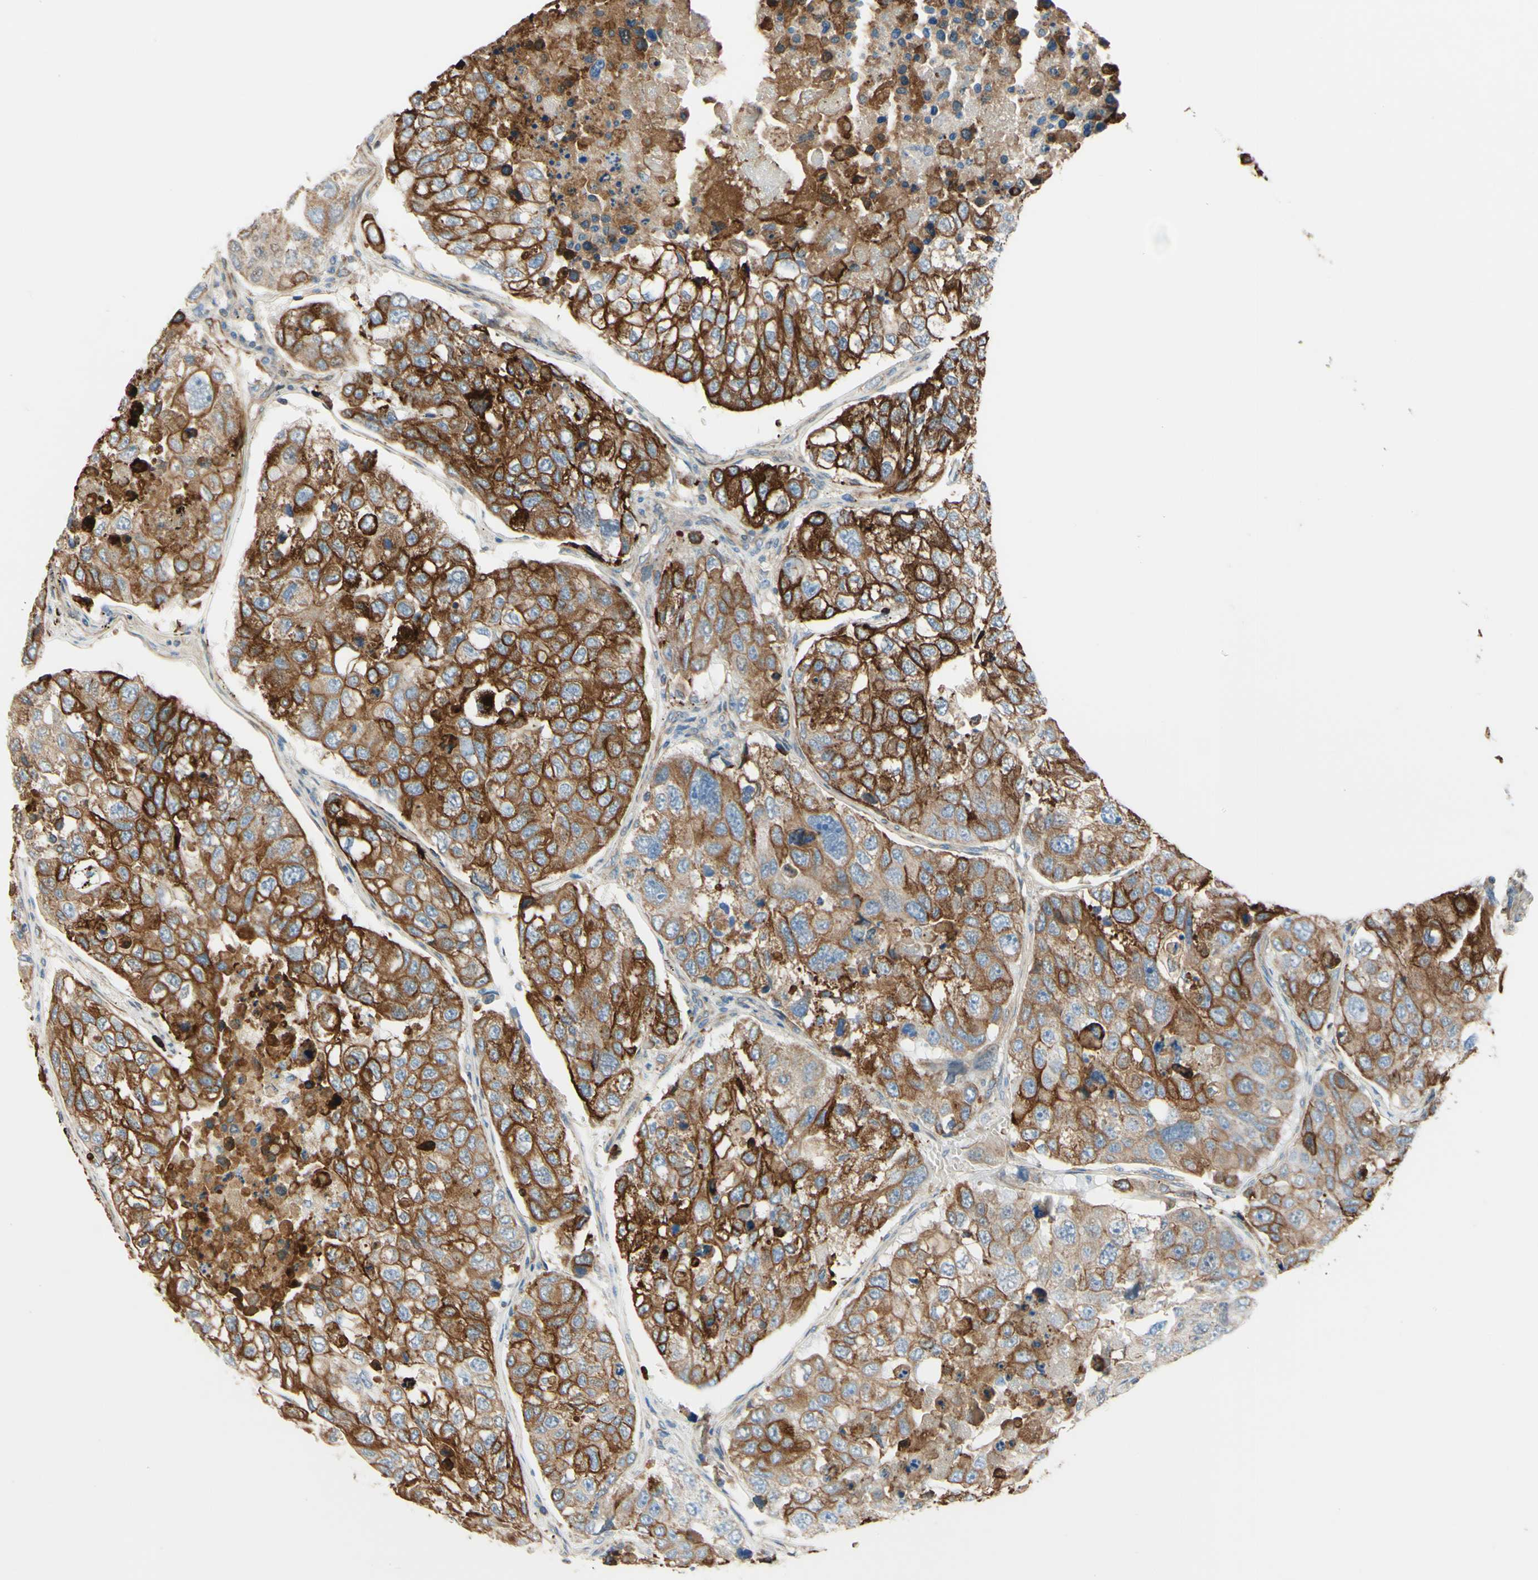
{"staining": {"intensity": "strong", "quantity": ">75%", "location": "cytoplasmic/membranous"}, "tissue": "urothelial cancer", "cell_type": "Tumor cells", "image_type": "cancer", "snomed": [{"axis": "morphology", "description": "Urothelial carcinoma, High grade"}, {"axis": "topography", "description": "Lymph node"}, {"axis": "topography", "description": "Urinary bladder"}], "caption": "Immunohistochemical staining of urothelial cancer demonstrates high levels of strong cytoplasmic/membranous positivity in approximately >75% of tumor cells. Using DAB (3,3'-diaminobenzidine) (brown) and hematoxylin (blue) stains, captured at high magnification using brightfield microscopy.", "gene": "ENDOD1", "patient": {"sex": "male", "age": 51}}